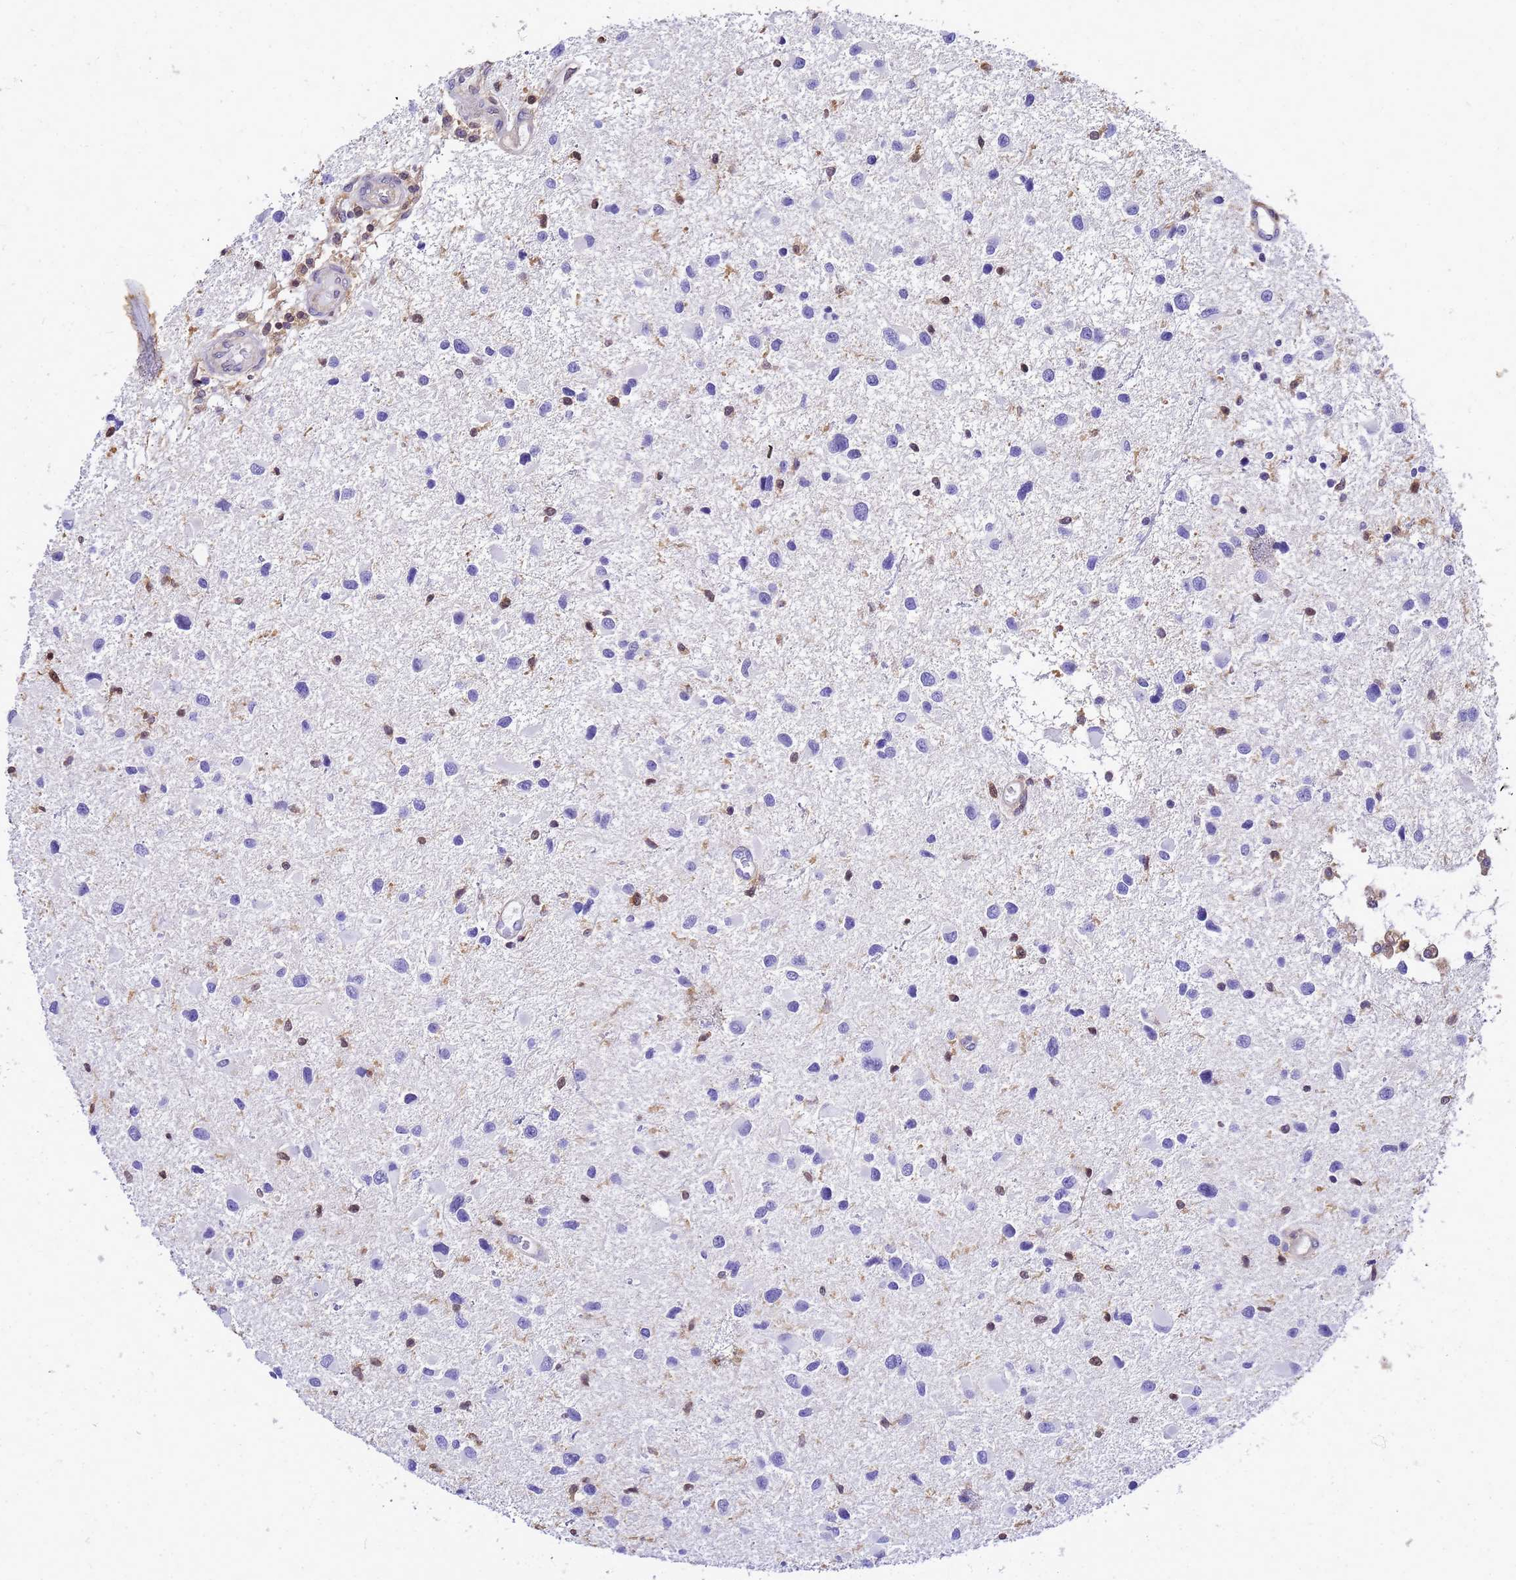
{"staining": {"intensity": "negative", "quantity": "none", "location": "none"}, "tissue": "glioma", "cell_type": "Tumor cells", "image_type": "cancer", "snomed": [{"axis": "morphology", "description": "Glioma, malignant, Low grade"}, {"axis": "topography", "description": "Brain"}], "caption": "There is no significant staining in tumor cells of malignant low-grade glioma.", "gene": "S100A11", "patient": {"sex": "female", "age": 32}}